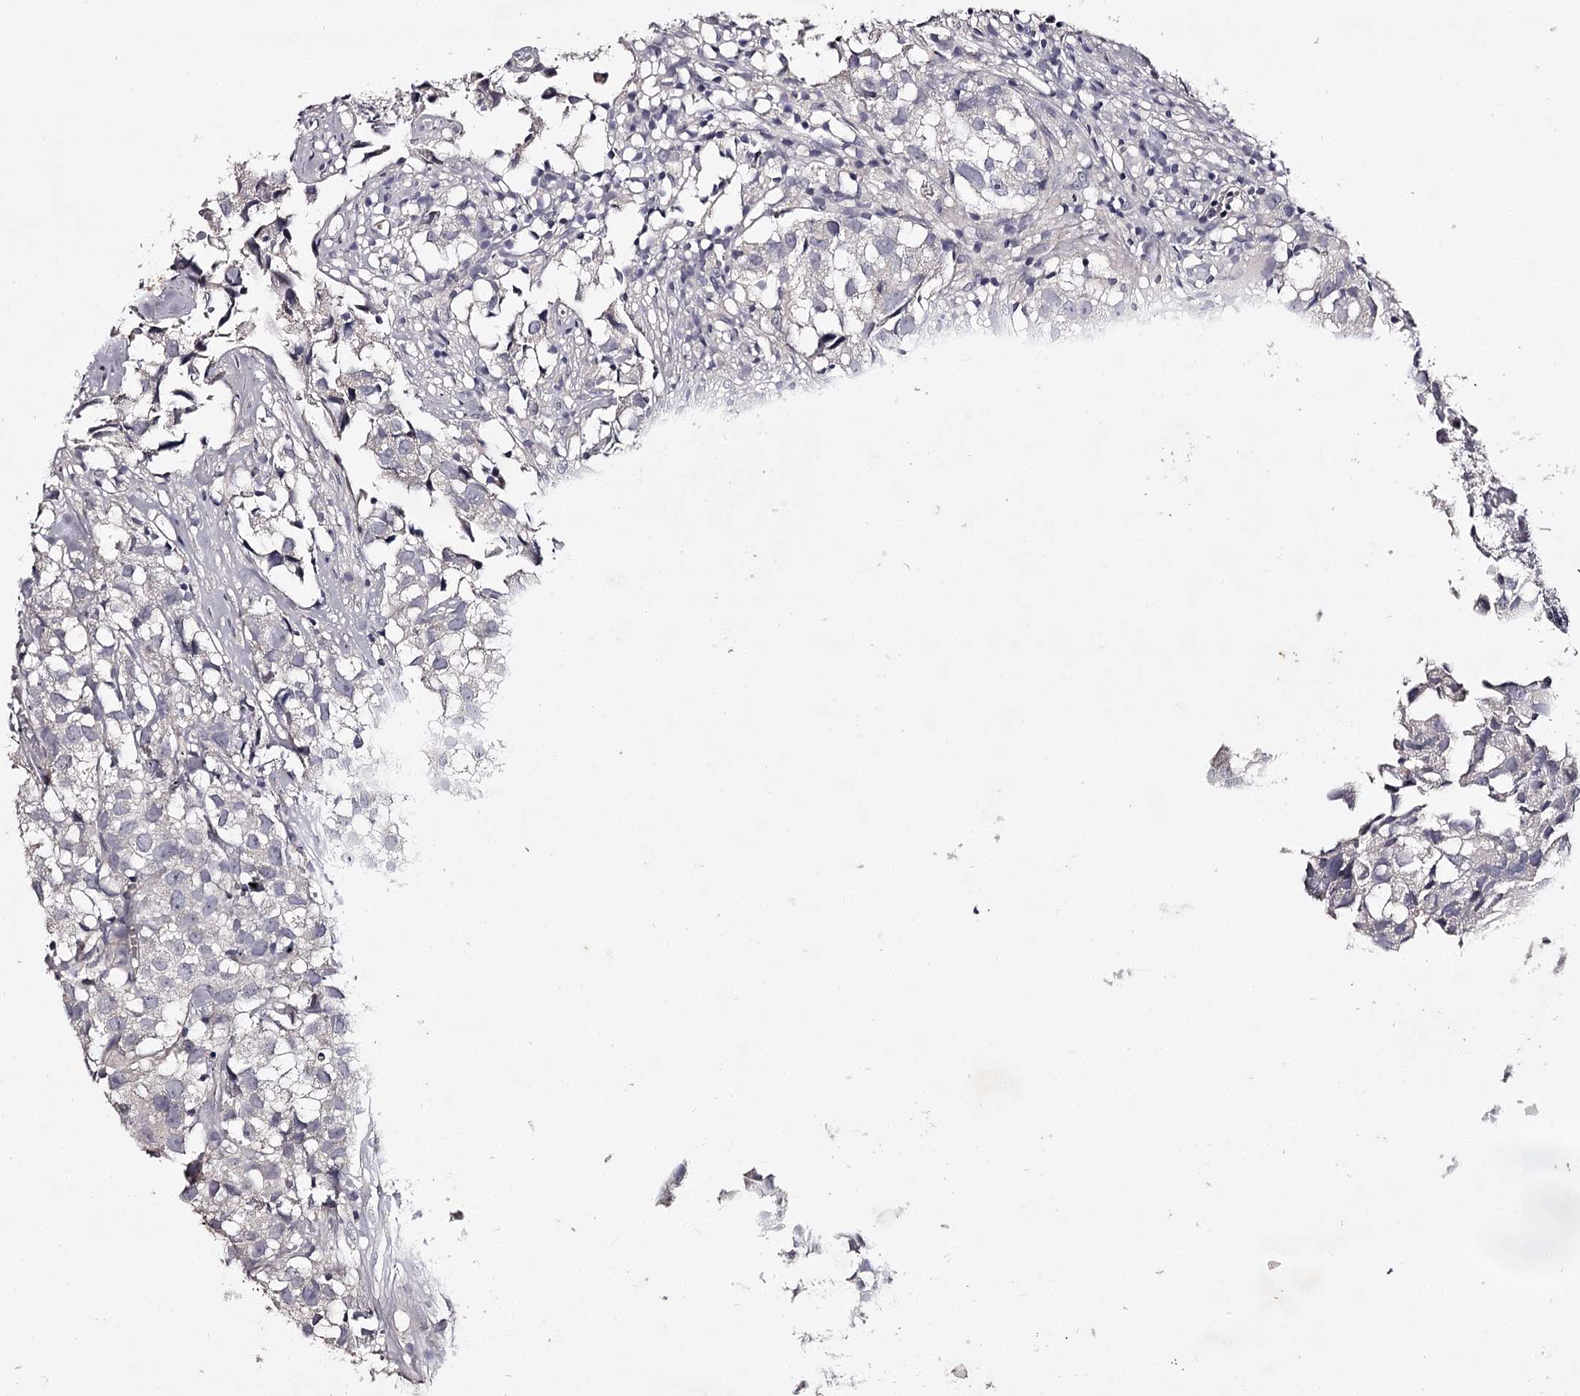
{"staining": {"intensity": "negative", "quantity": "none", "location": "none"}, "tissue": "urothelial cancer", "cell_type": "Tumor cells", "image_type": "cancer", "snomed": [{"axis": "morphology", "description": "Urothelial carcinoma, High grade"}, {"axis": "topography", "description": "Urinary bladder"}], "caption": "The micrograph demonstrates no significant positivity in tumor cells of urothelial cancer.", "gene": "PRM2", "patient": {"sex": "female", "age": 75}}